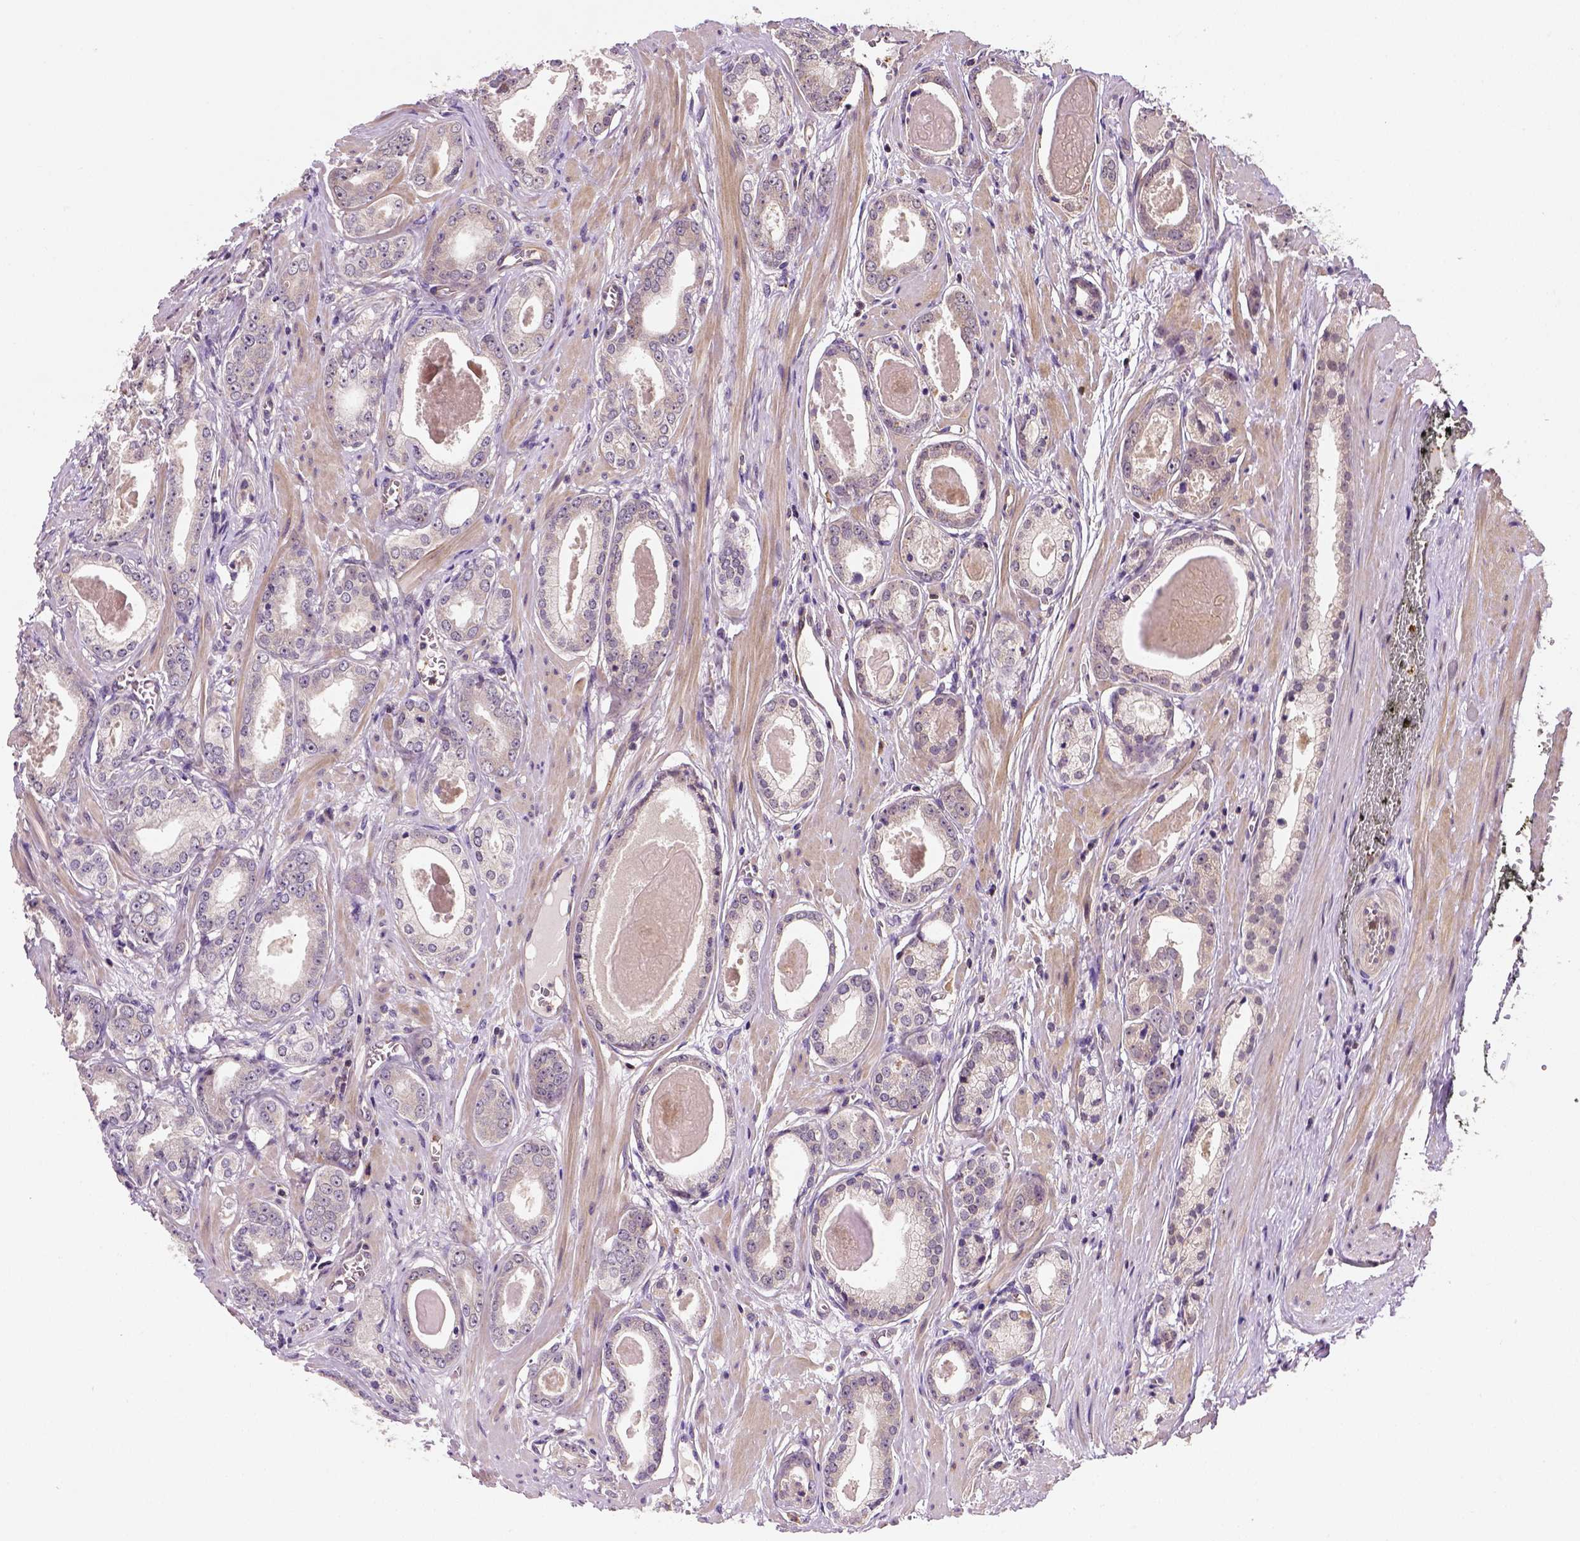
{"staining": {"intensity": "negative", "quantity": "none", "location": "none"}, "tissue": "prostate cancer", "cell_type": "Tumor cells", "image_type": "cancer", "snomed": [{"axis": "morphology", "description": "Adenocarcinoma, NOS"}, {"axis": "morphology", "description": "Adenocarcinoma, Low grade"}, {"axis": "topography", "description": "Prostate"}], "caption": "Tumor cells show no significant protein positivity in prostate cancer. (Immunohistochemistry, brightfield microscopy, high magnification).", "gene": "MATK", "patient": {"sex": "male", "age": 64}}